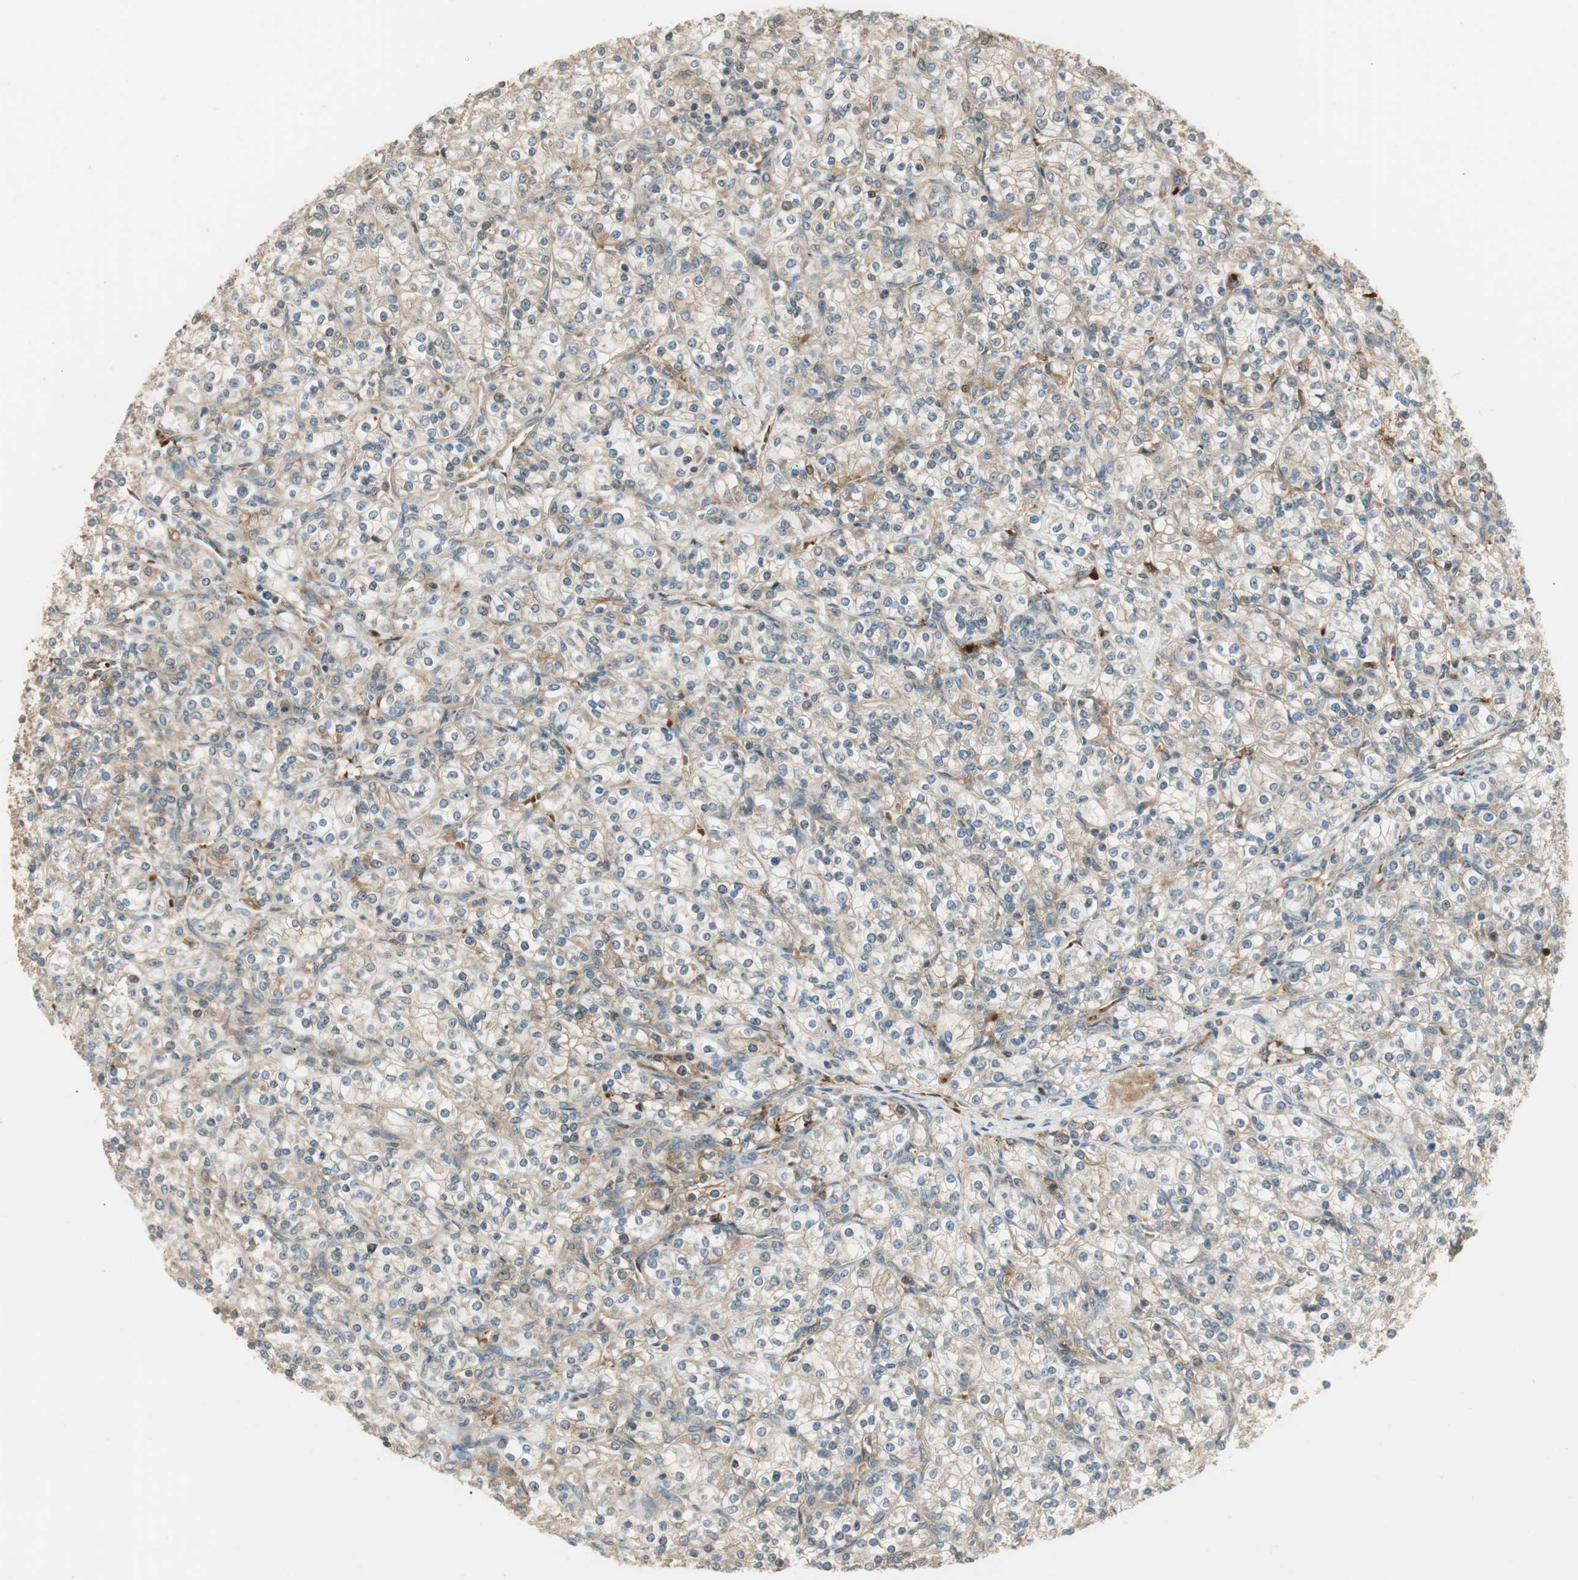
{"staining": {"intensity": "weak", "quantity": "<25%", "location": "cytoplasmic/membranous"}, "tissue": "renal cancer", "cell_type": "Tumor cells", "image_type": "cancer", "snomed": [{"axis": "morphology", "description": "Adenocarcinoma, NOS"}, {"axis": "topography", "description": "Kidney"}], "caption": "There is no significant expression in tumor cells of renal cancer (adenocarcinoma).", "gene": "PFDN5", "patient": {"sex": "male", "age": 77}}